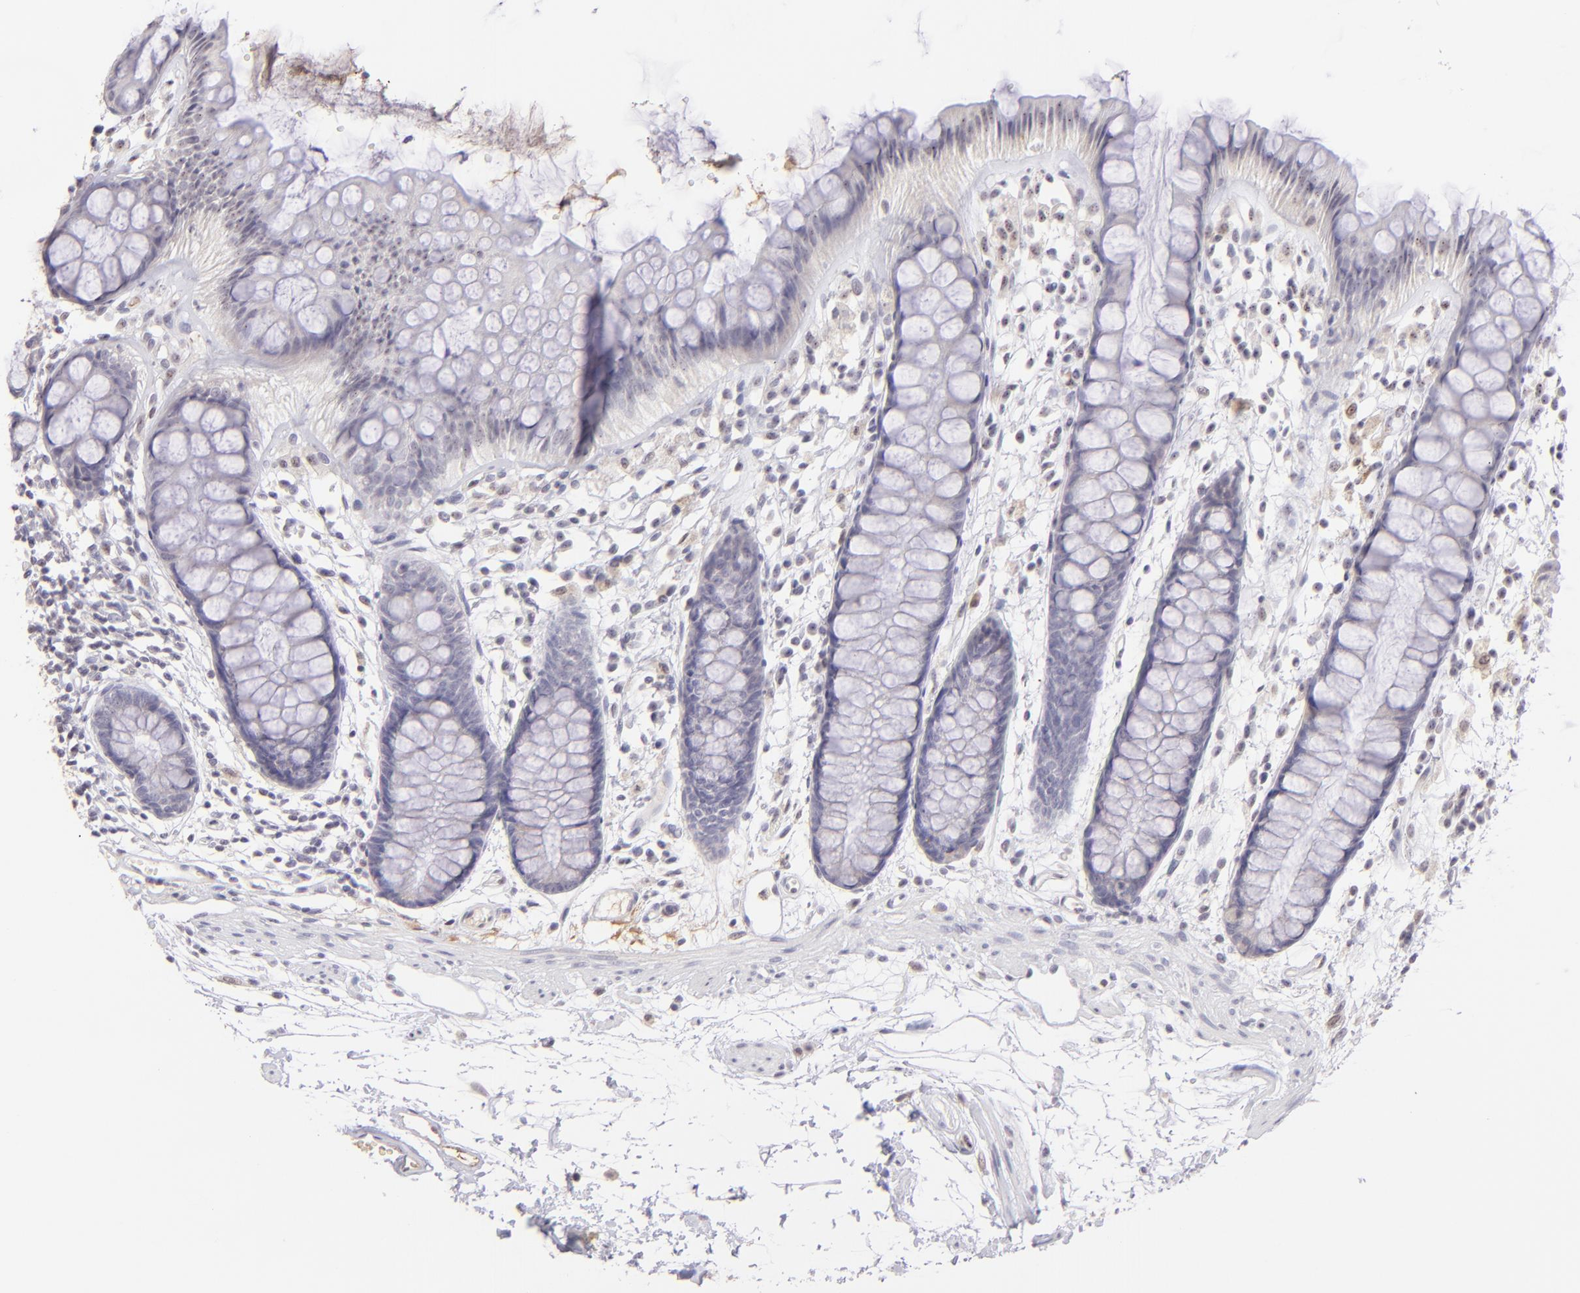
{"staining": {"intensity": "negative", "quantity": "none", "location": "none"}, "tissue": "rectum", "cell_type": "Glandular cells", "image_type": "normal", "snomed": [{"axis": "morphology", "description": "Normal tissue, NOS"}, {"axis": "topography", "description": "Rectum"}], "caption": "High power microscopy micrograph of an immunohistochemistry micrograph of benign rectum, revealing no significant positivity in glandular cells. The staining was performed using DAB (3,3'-diaminobenzidine) to visualize the protein expression in brown, while the nuclei were stained in blue with hematoxylin (Magnification: 20x).", "gene": "MAGEA1", "patient": {"sex": "female", "age": 66}}